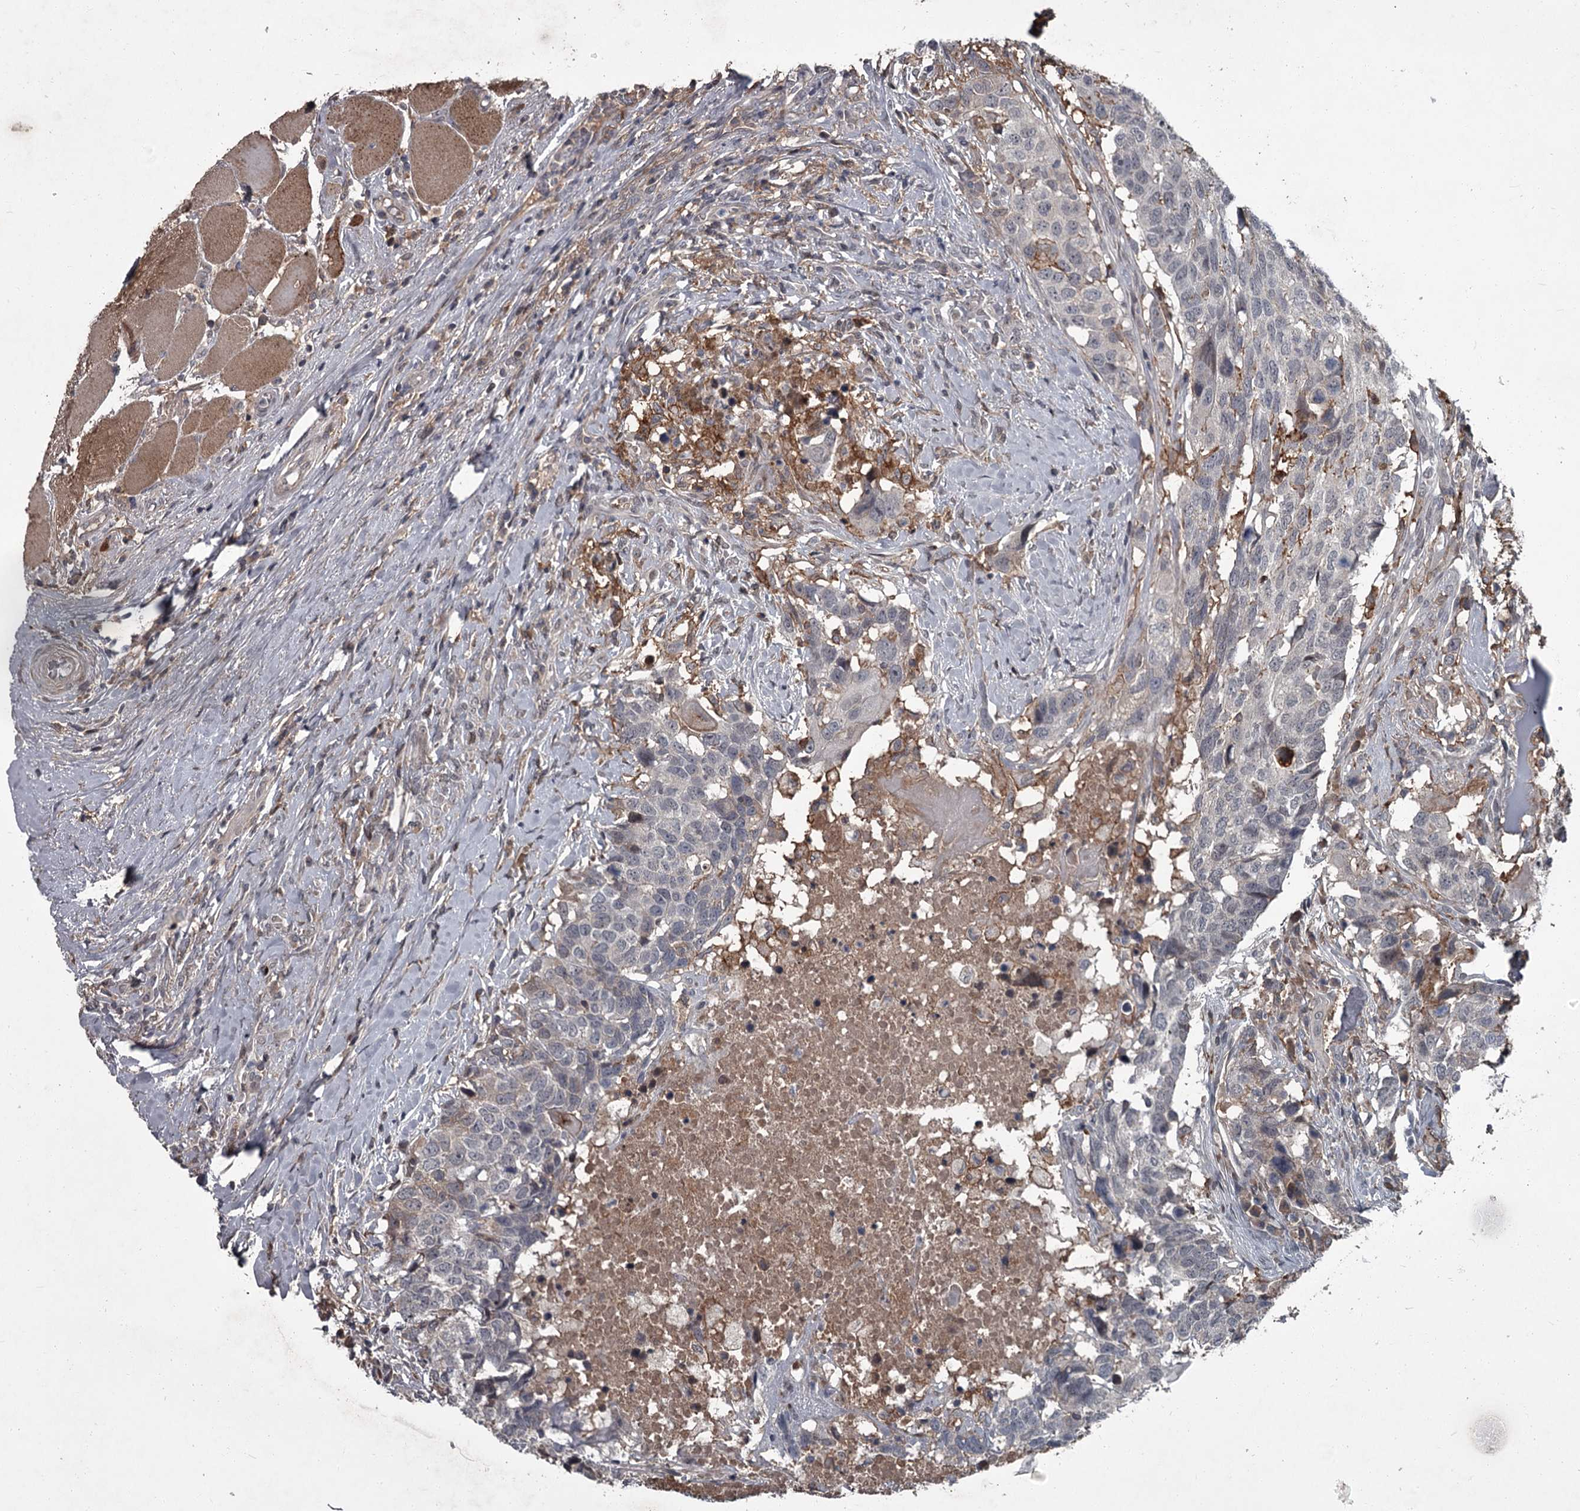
{"staining": {"intensity": "negative", "quantity": "none", "location": "none"}, "tissue": "head and neck cancer", "cell_type": "Tumor cells", "image_type": "cancer", "snomed": [{"axis": "morphology", "description": "Squamous cell carcinoma, NOS"}, {"axis": "topography", "description": "Head-Neck"}], "caption": "Photomicrograph shows no protein staining in tumor cells of head and neck cancer (squamous cell carcinoma) tissue. (Immunohistochemistry (ihc), brightfield microscopy, high magnification).", "gene": "FLVCR2", "patient": {"sex": "male", "age": 66}}